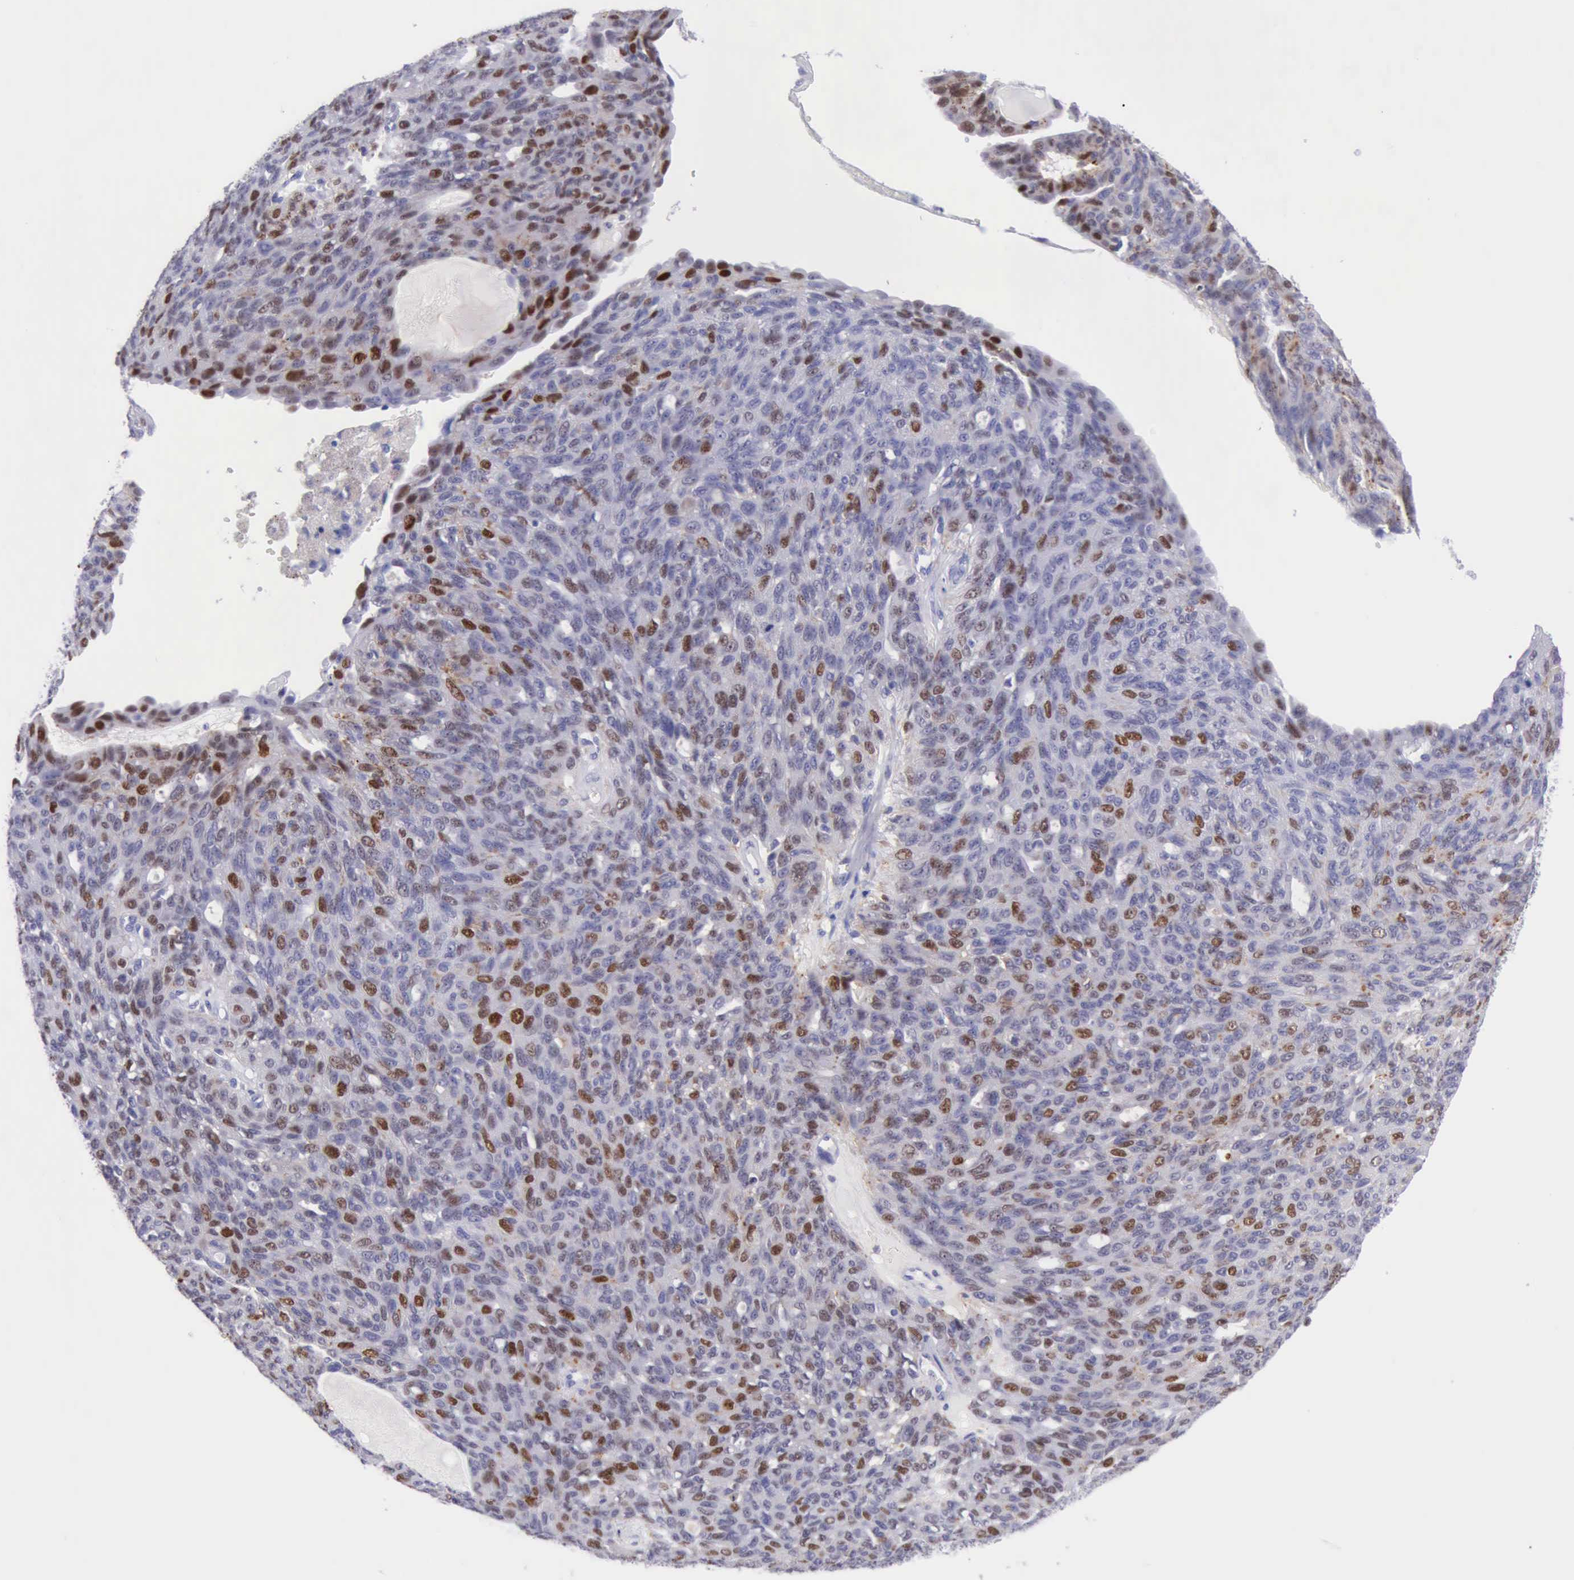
{"staining": {"intensity": "moderate", "quantity": "25%-75%", "location": "nuclear"}, "tissue": "ovarian cancer", "cell_type": "Tumor cells", "image_type": "cancer", "snomed": [{"axis": "morphology", "description": "Carcinoma, endometroid"}, {"axis": "topography", "description": "Ovary"}], "caption": "High-magnification brightfield microscopy of endometroid carcinoma (ovarian) stained with DAB (brown) and counterstained with hematoxylin (blue). tumor cells exhibit moderate nuclear positivity is appreciated in about25%-75% of cells.", "gene": "MCM2", "patient": {"sex": "female", "age": 60}}